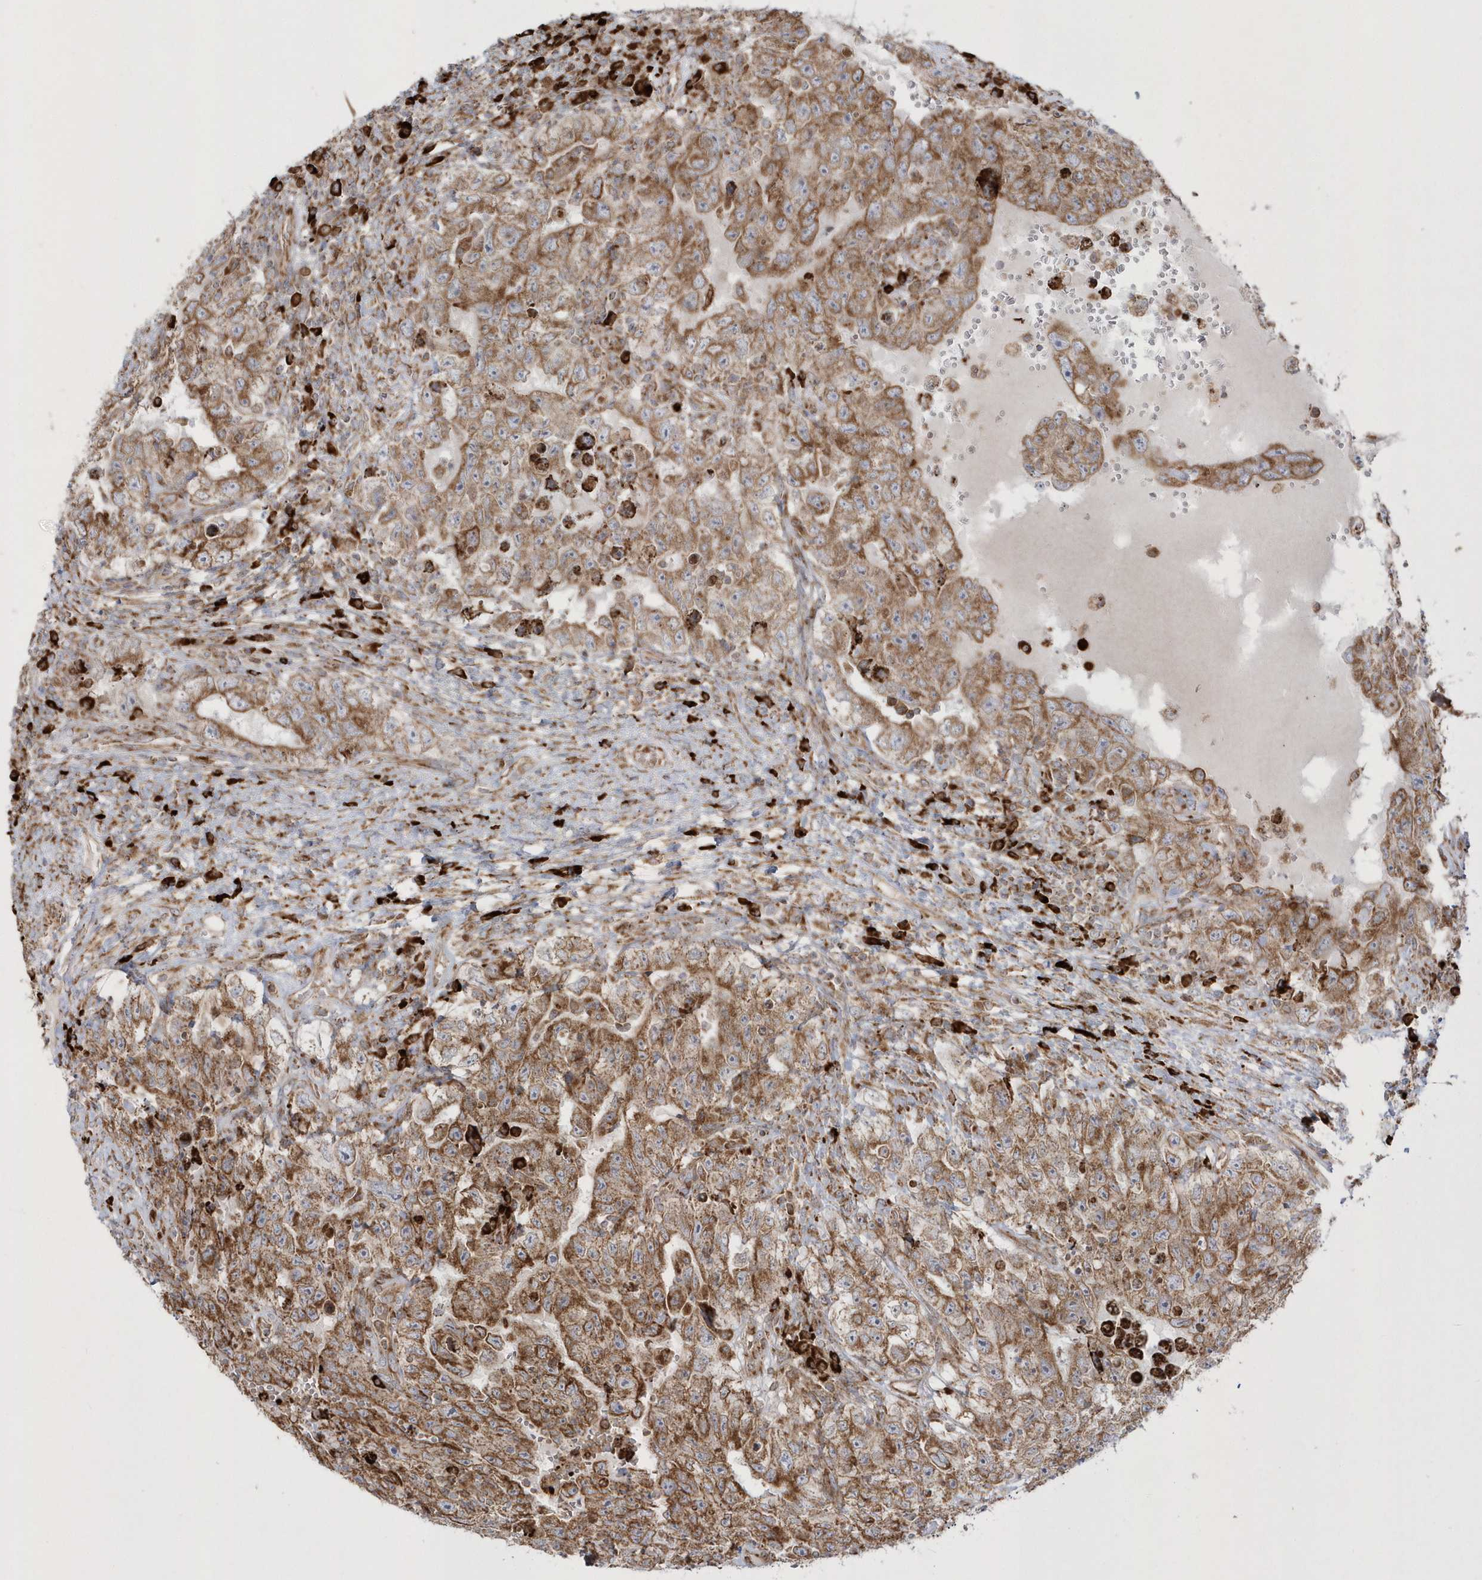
{"staining": {"intensity": "moderate", "quantity": ">75%", "location": "cytoplasmic/membranous"}, "tissue": "testis cancer", "cell_type": "Tumor cells", "image_type": "cancer", "snomed": [{"axis": "morphology", "description": "Carcinoma, Embryonal, NOS"}, {"axis": "topography", "description": "Testis"}], "caption": "Testis embryonal carcinoma stained for a protein (brown) displays moderate cytoplasmic/membranous positive expression in approximately >75% of tumor cells.", "gene": "SH3BP2", "patient": {"sex": "male", "age": 26}}